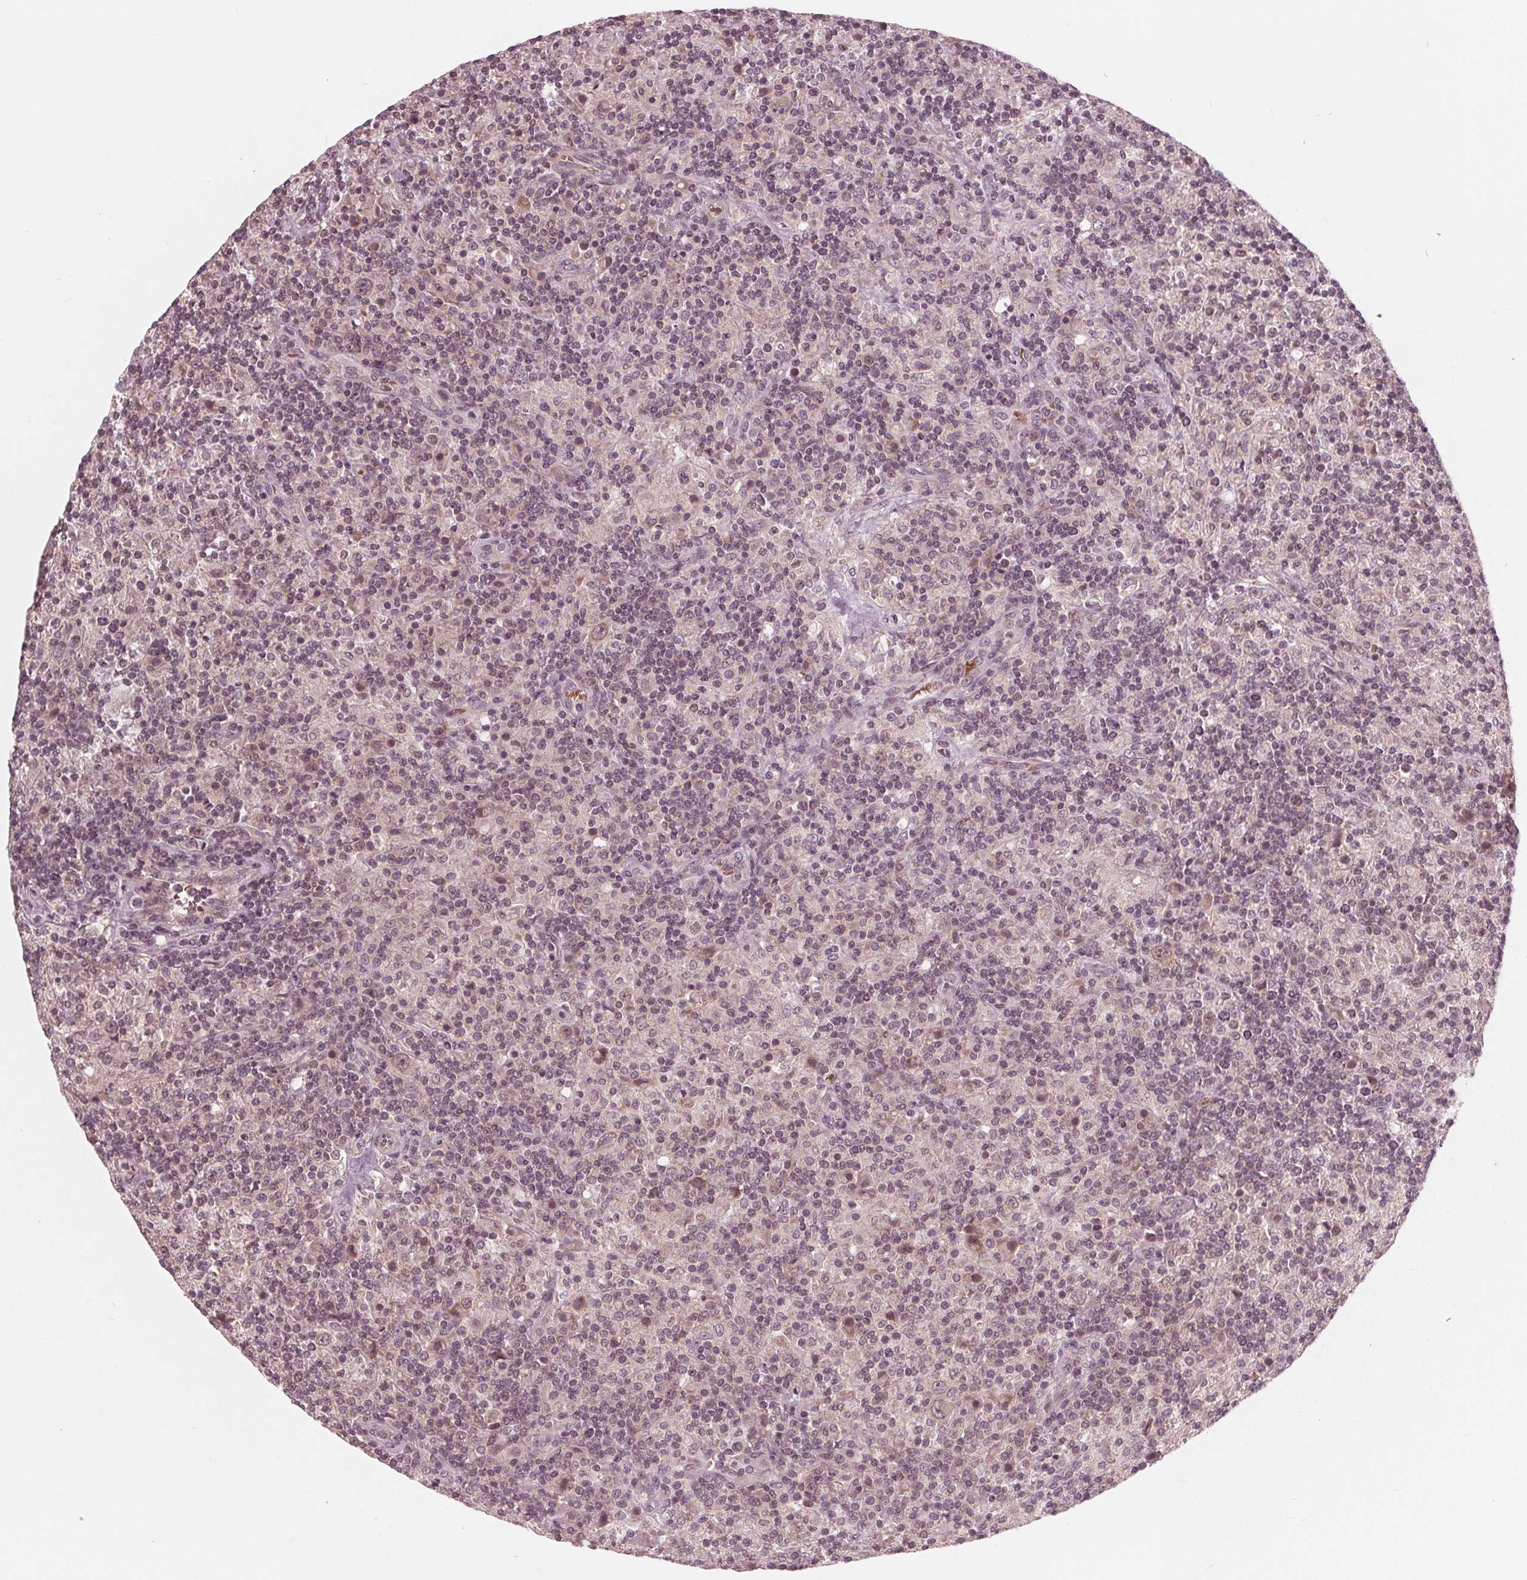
{"staining": {"intensity": "weak", "quantity": ">75%", "location": "cytoplasmic/membranous"}, "tissue": "lymphoma", "cell_type": "Tumor cells", "image_type": "cancer", "snomed": [{"axis": "morphology", "description": "Hodgkin's disease, NOS"}, {"axis": "topography", "description": "Lymph node"}], "caption": "This is a histology image of immunohistochemistry (IHC) staining of lymphoma, which shows weak positivity in the cytoplasmic/membranous of tumor cells.", "gene": "UBALD1", "patient": {"sex": "male", "age": 70}}